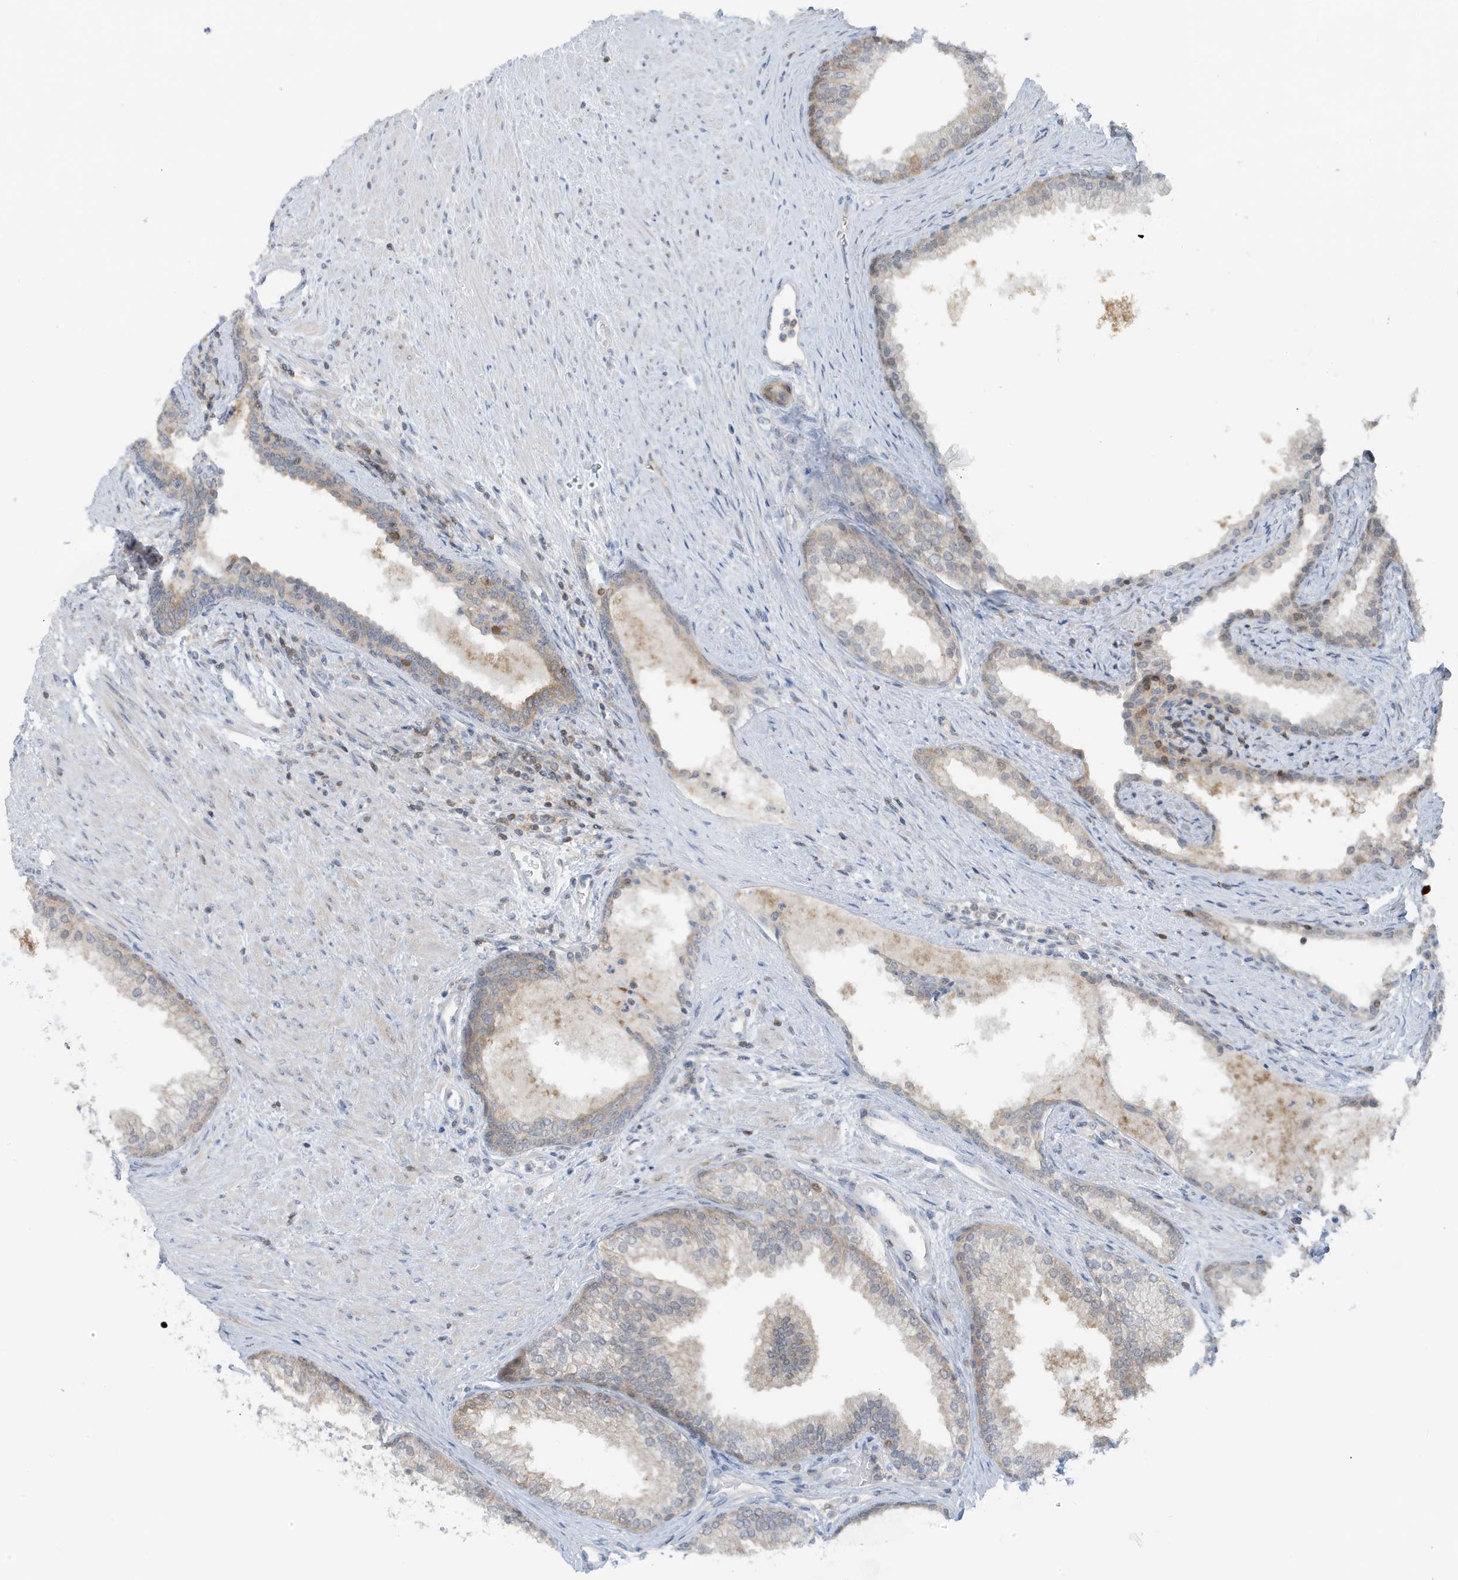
{"staining": {"intensity": "weak", "quantity": "25%-75%", "location": "cytoplasmic/membranous"}, "tissue": "prostate", "cell_type": "Glandular cells", "image_type": "normal", "snomed": [{"axis": "morphology", "description": "Normal tissue, NOS"}, {"axis": "topography", "description": "Prostate"}], "caption": "Human prostate stained for a protein (brown) exhibits weak cytoplasmic/membranous positive positivity in approximately 25%-75% of glandular cells.", "gene": "OGA", "patient": {"sex": "male", "age": 76}}